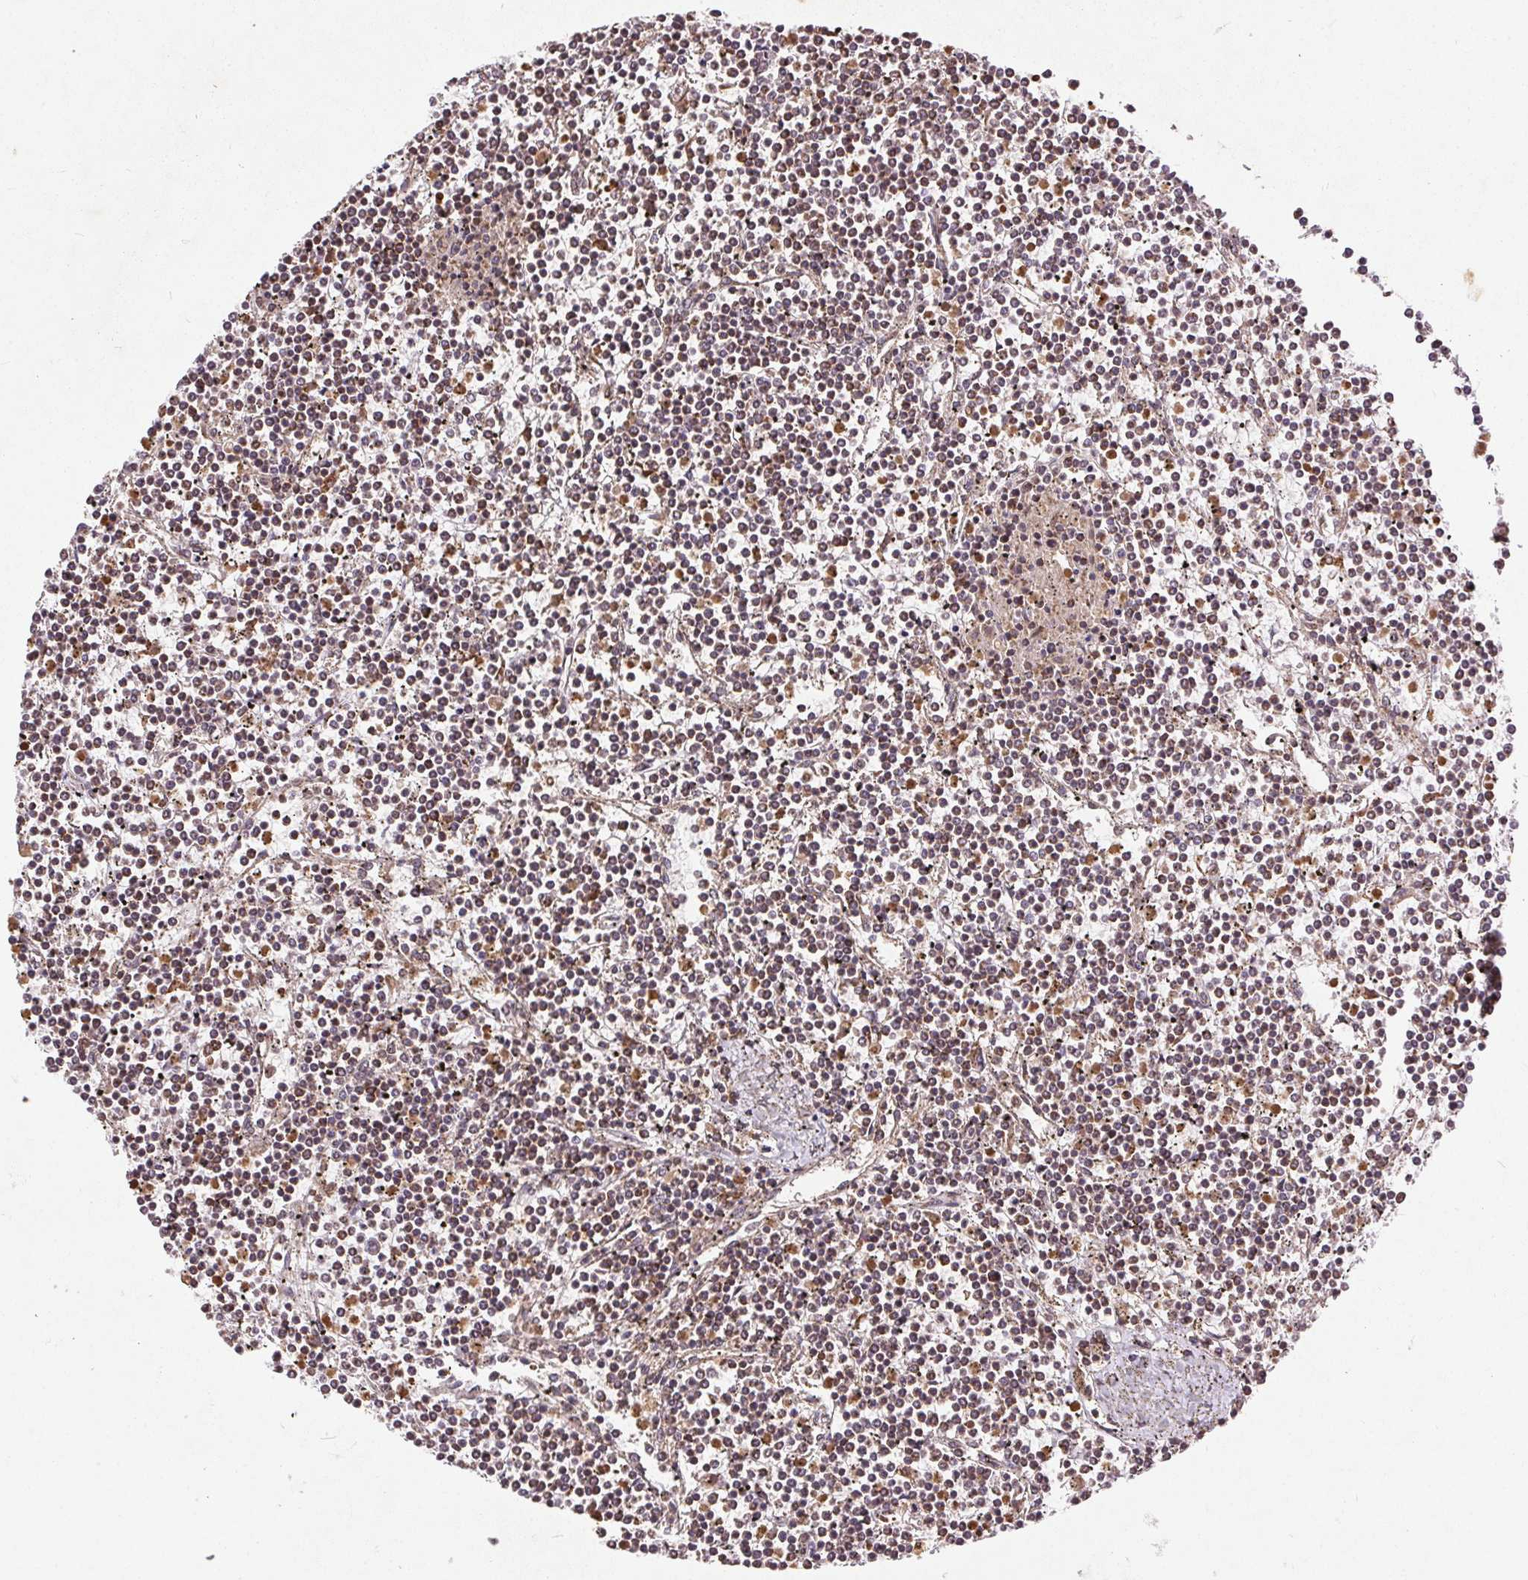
{"staining": {"intensity": "weak", "quantity": ">75%", "location": "cytoplasmic/membranous"}, "tissue": "lymphoma", "cell_type": "Tumor cells", "image_type": "cancer", "snomed": [{"axis": "morphology", "description": "Malignant lymphoma, non-Hodgkin's type, Low grade"}, {"axis": "topography", "description": "Spleen"}], "caption": "An image of malignant lymphoma, non-Hodgkin's type (low-grade) stained for a protein displays weak cytoplasmic/membranous brown staining in tumor cells.", "gene": "SPRED2", "patient": {"sex": "female", "age": 19}}